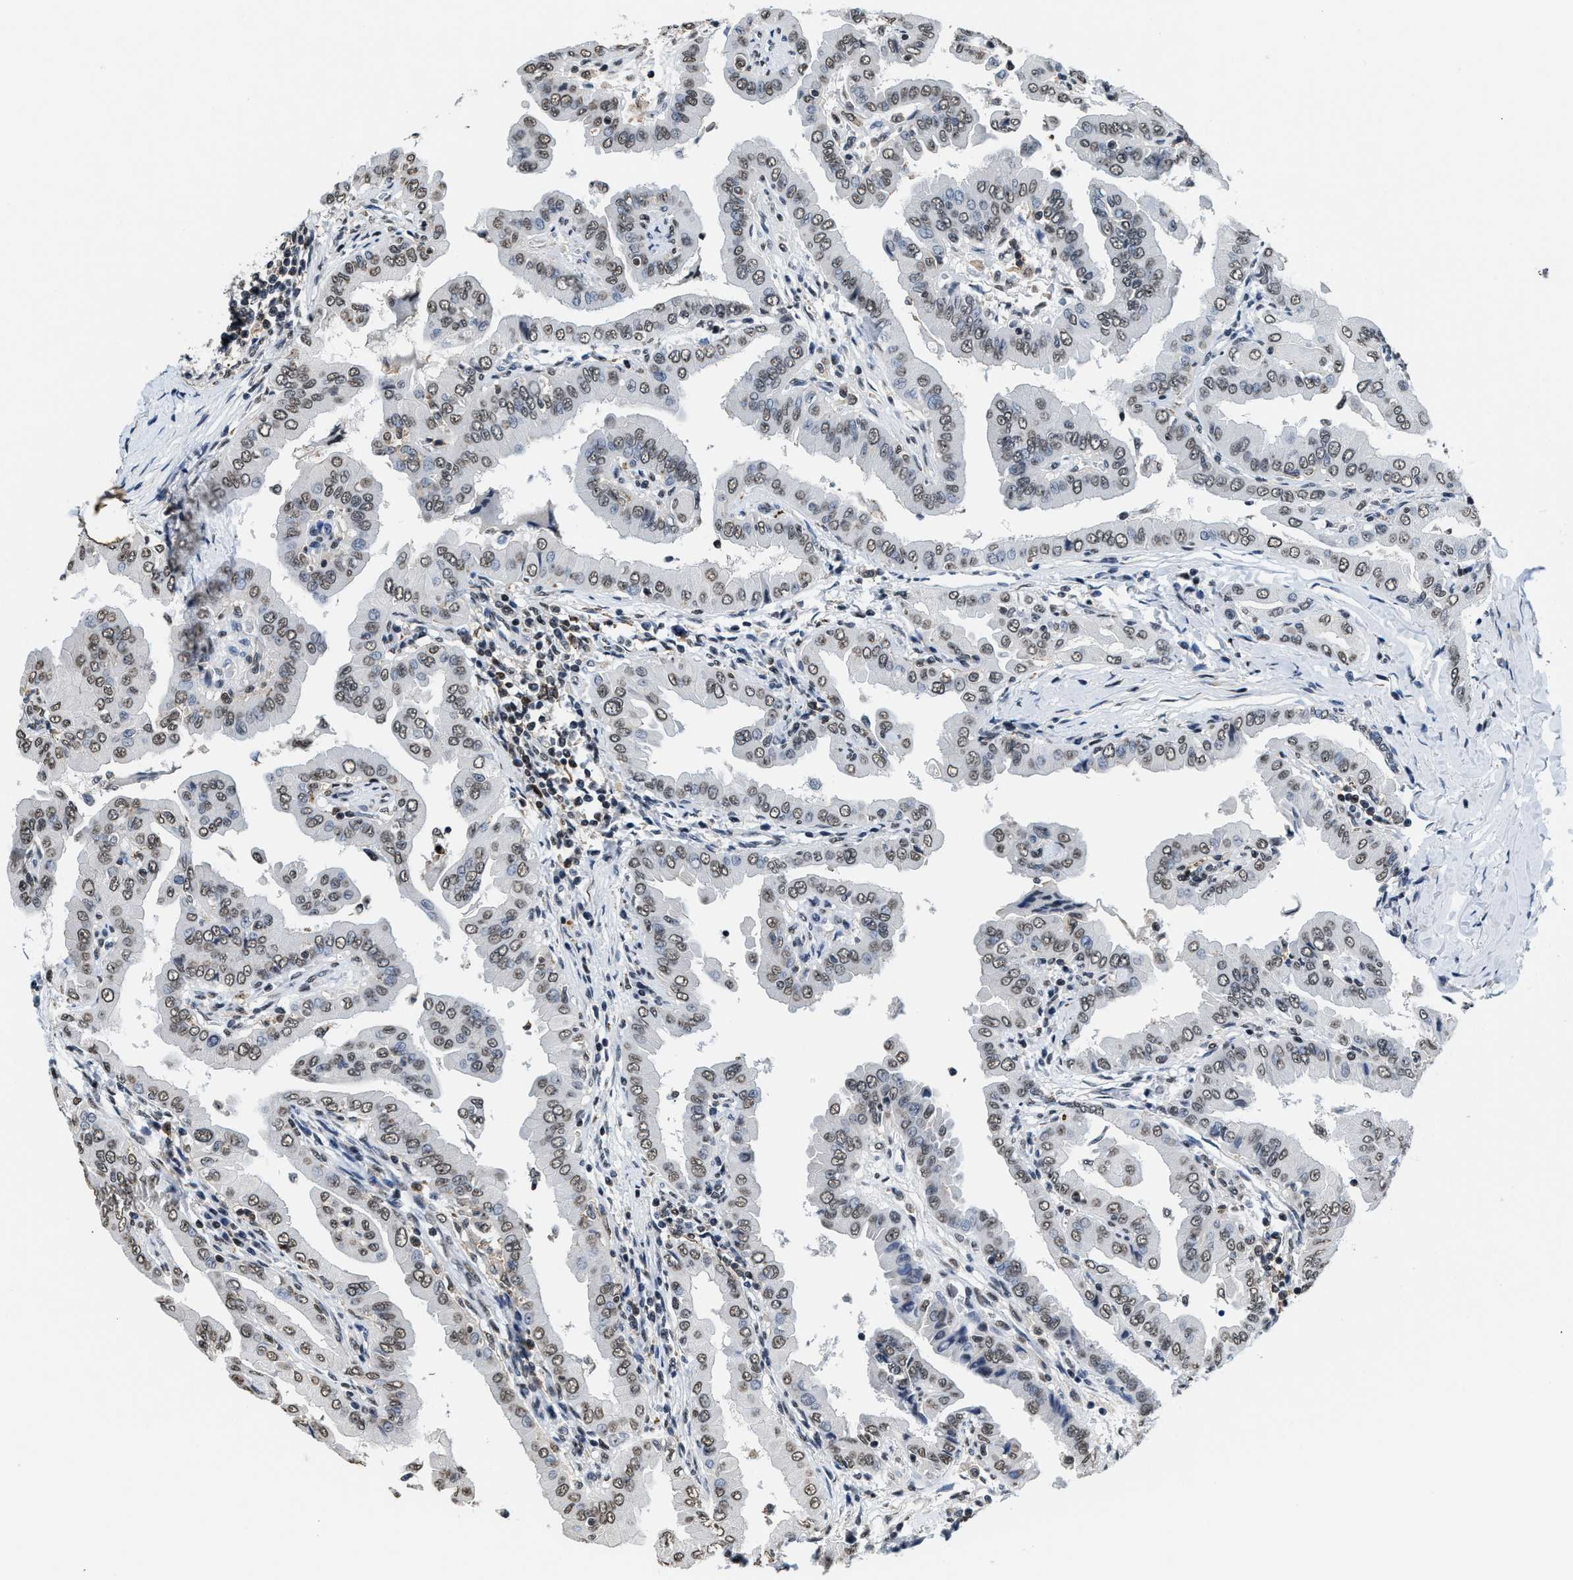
{"staining": {"intensity": "weak", "quantity": ">75%", "location": "nuclear"}, "tissue": "thyroid cancer", "cell_type": "Tumor cells", "image_type": "cancer", "snomed": [{"axis": "morphology", "description": "Papillary adenocarcinoma, NOS"}, {"axis": "topography", "description": "Thyroid gland"}], "caption": "Tumor cells display low levels of weak nuclear staining in approximately >75% of cells in thyroid cancer.", "gene": "SUPT16H", "patient": {"sex": "male", "age": 33}}